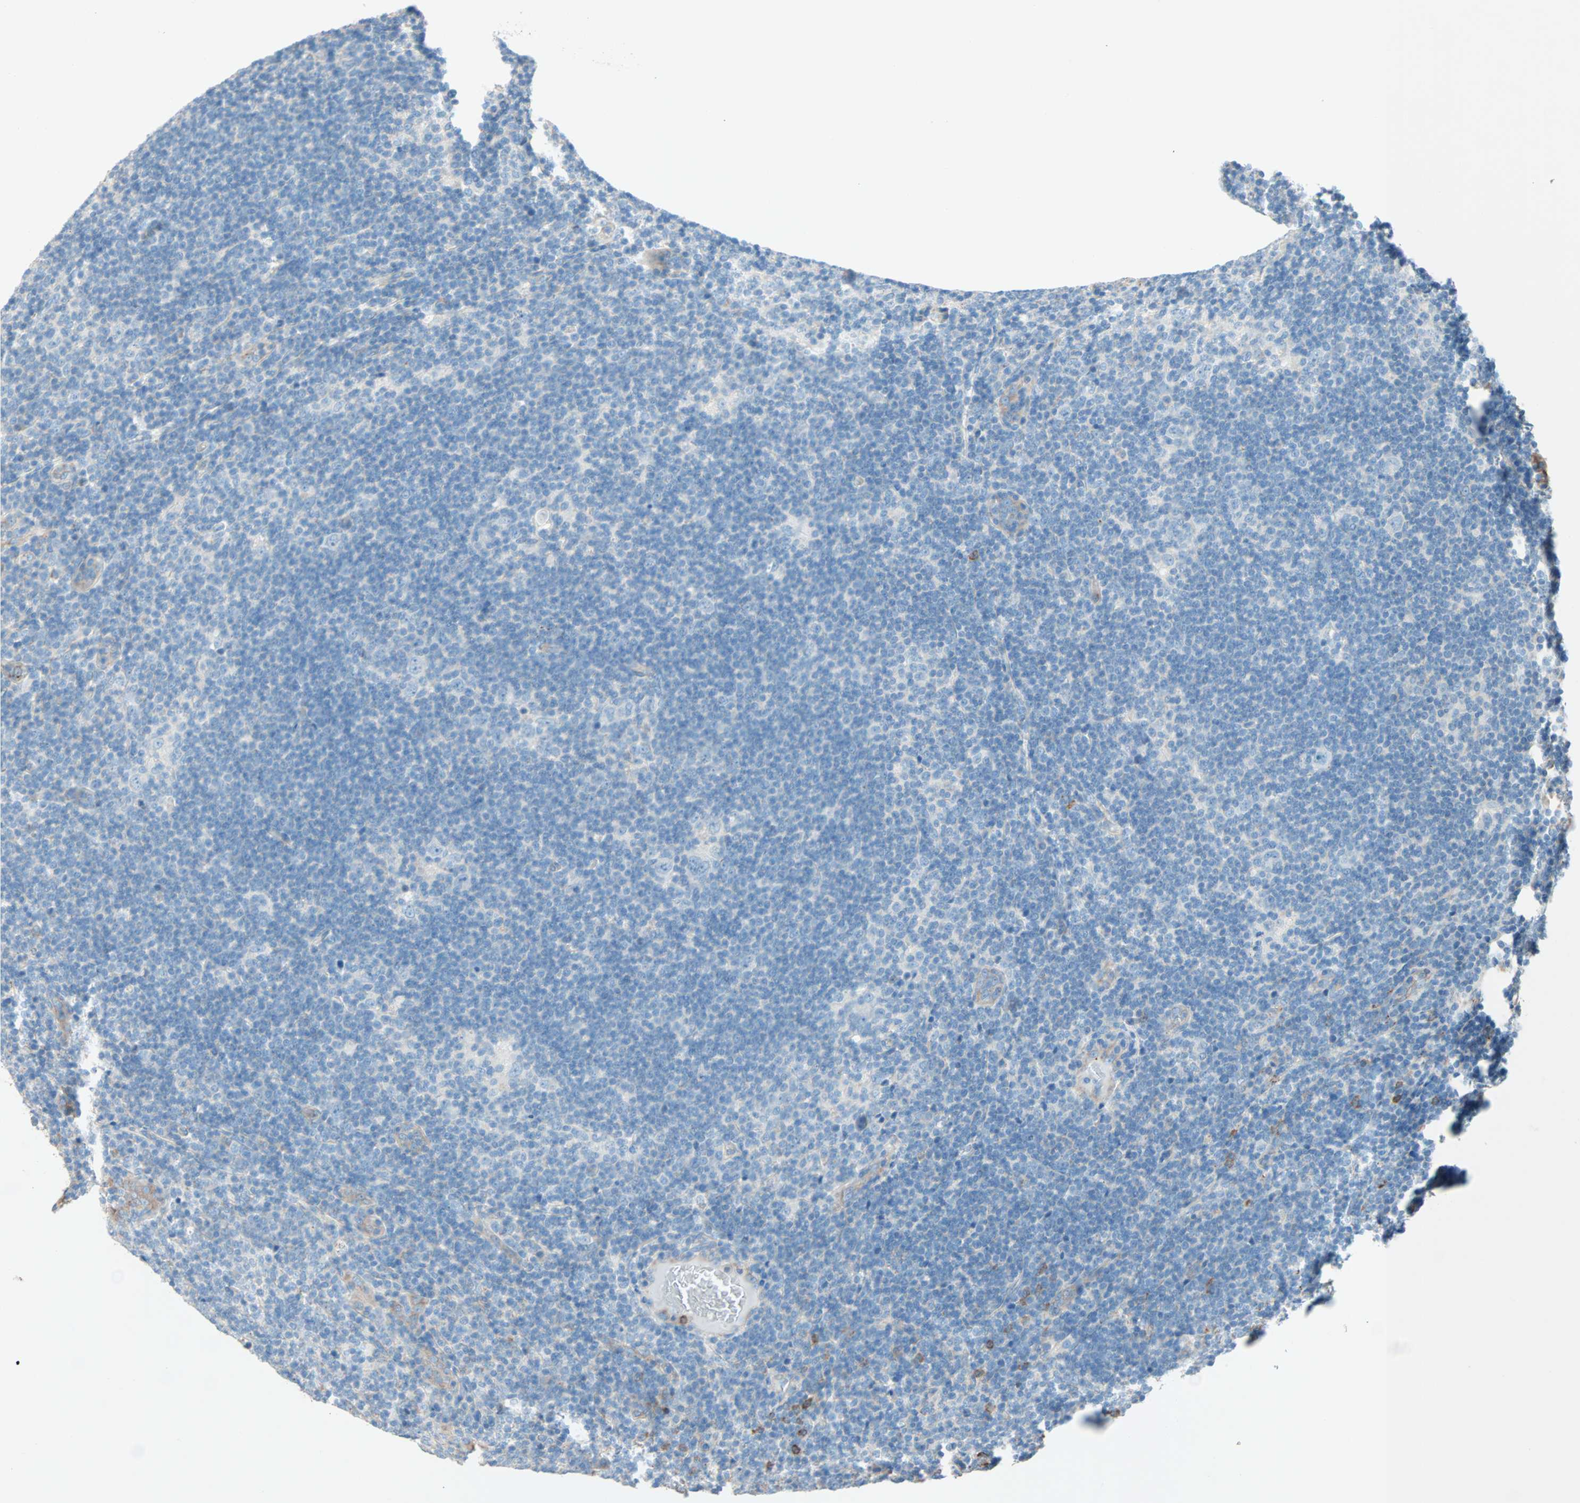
{"staining": {"intensity": "weak", "quantity": ">75%", "location": "cytoplasmic/membranous"}, "tissue": "lymphoma", "cell_type": "Tumor cells", "image_type": "cancer", "snomed": [{"axis": "morphology", "description": "Hodgkin's disease, NOS"}, {"axis": "topography", "description": "Lymph node"}], "caption": "Lymphoma stained with a protein marker demonstrates weak staining in tumor cells.", "gene": "LY6G6F", "patient": {"sex": "female", "age": 57}}